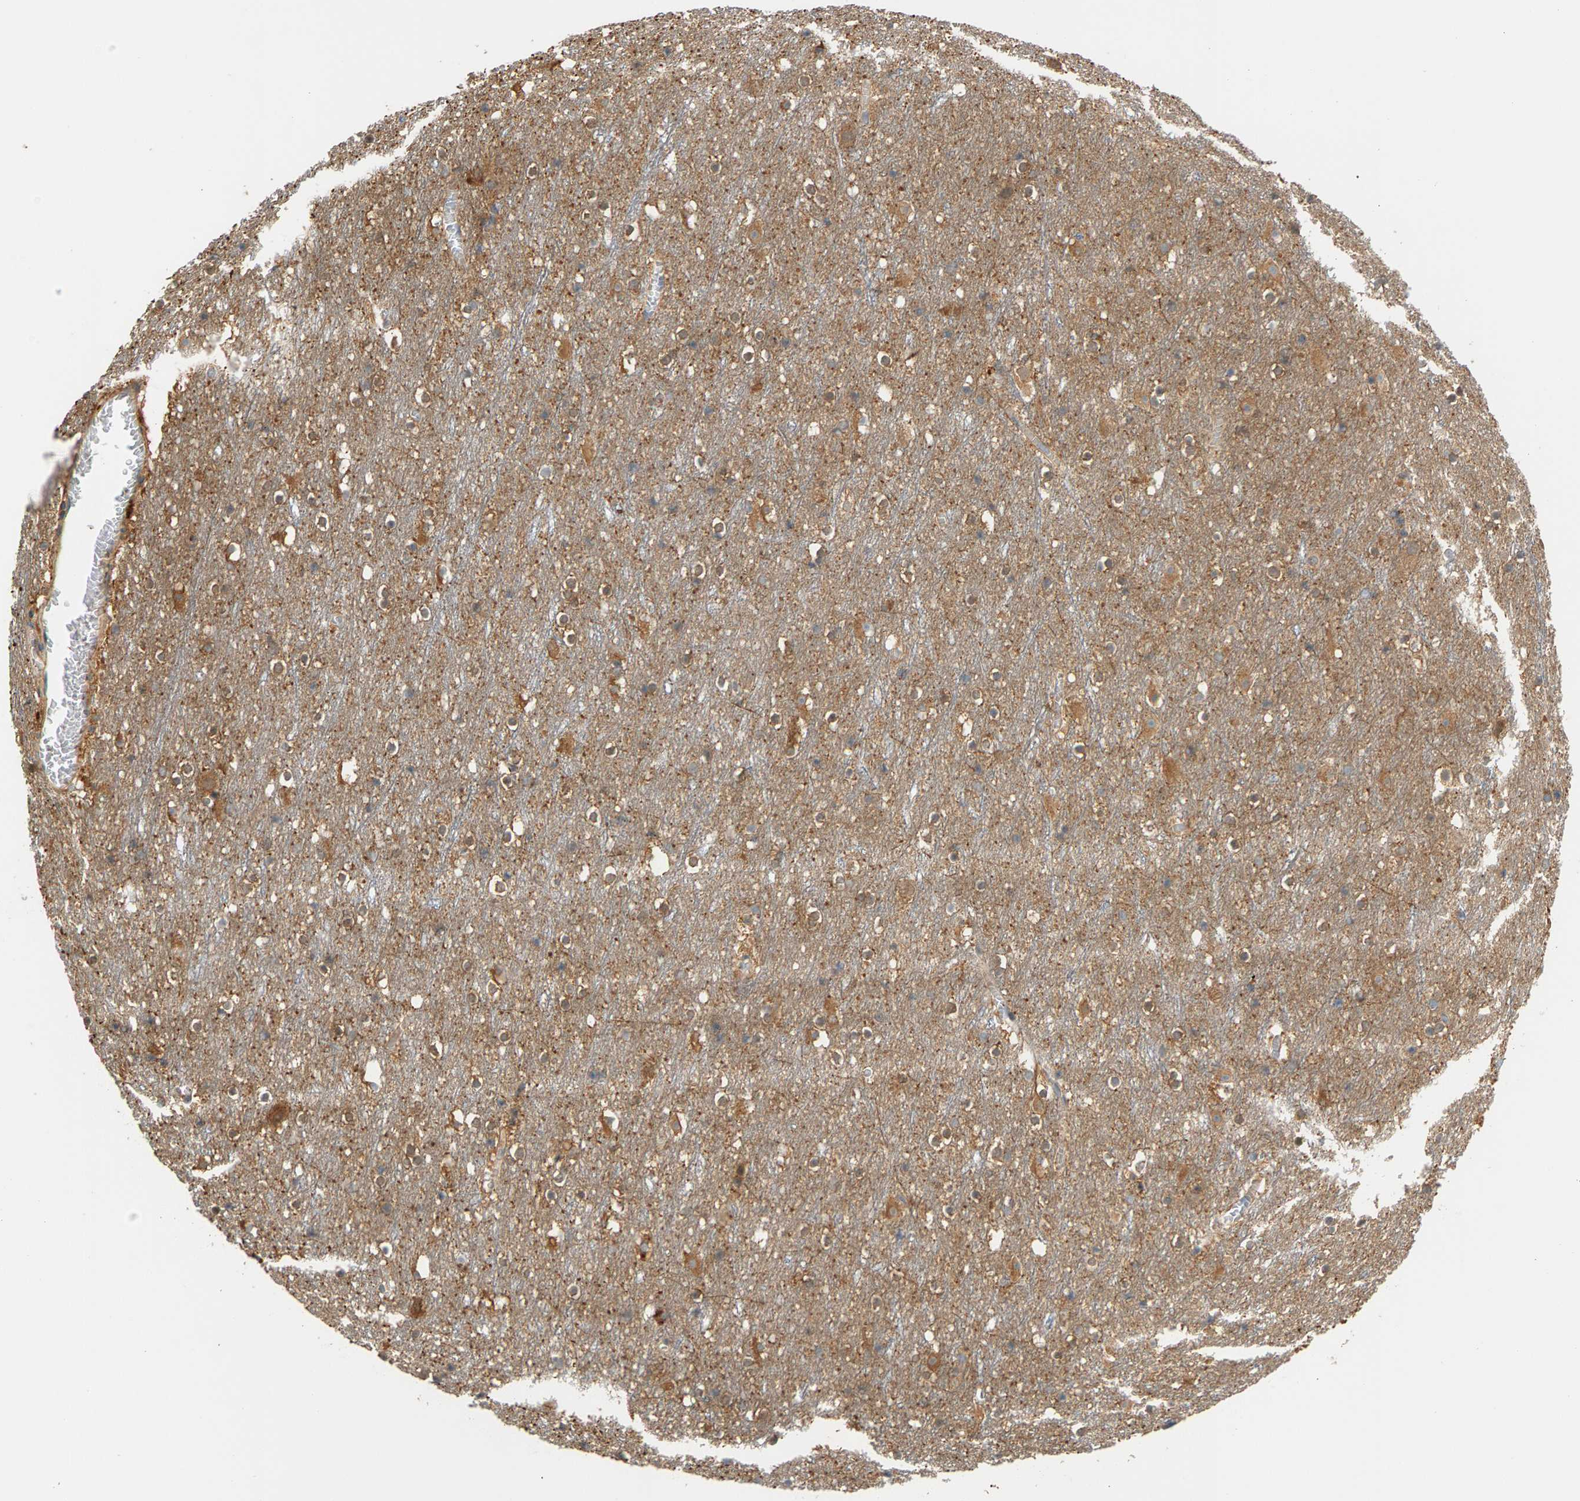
{"staining": {"intensity": "negative", "quantity": "none", "location": "none"}, "tissue": "cerebral cortex", "cell_type": "Endothelial cells", "image_type": "normal", "snomed": [{"axis": "morphology", "description": "Normal tissue, NOS"}, {"axis": "topography", "description": "Cerebral cortex"}], "caption": "Cerebral cortex stained for a protein using immunohistochemistry (IHC) reveals no expression endothelial cells.", "gene": "MAP2K5", "patient": {"sex": "male", "age": 45}}